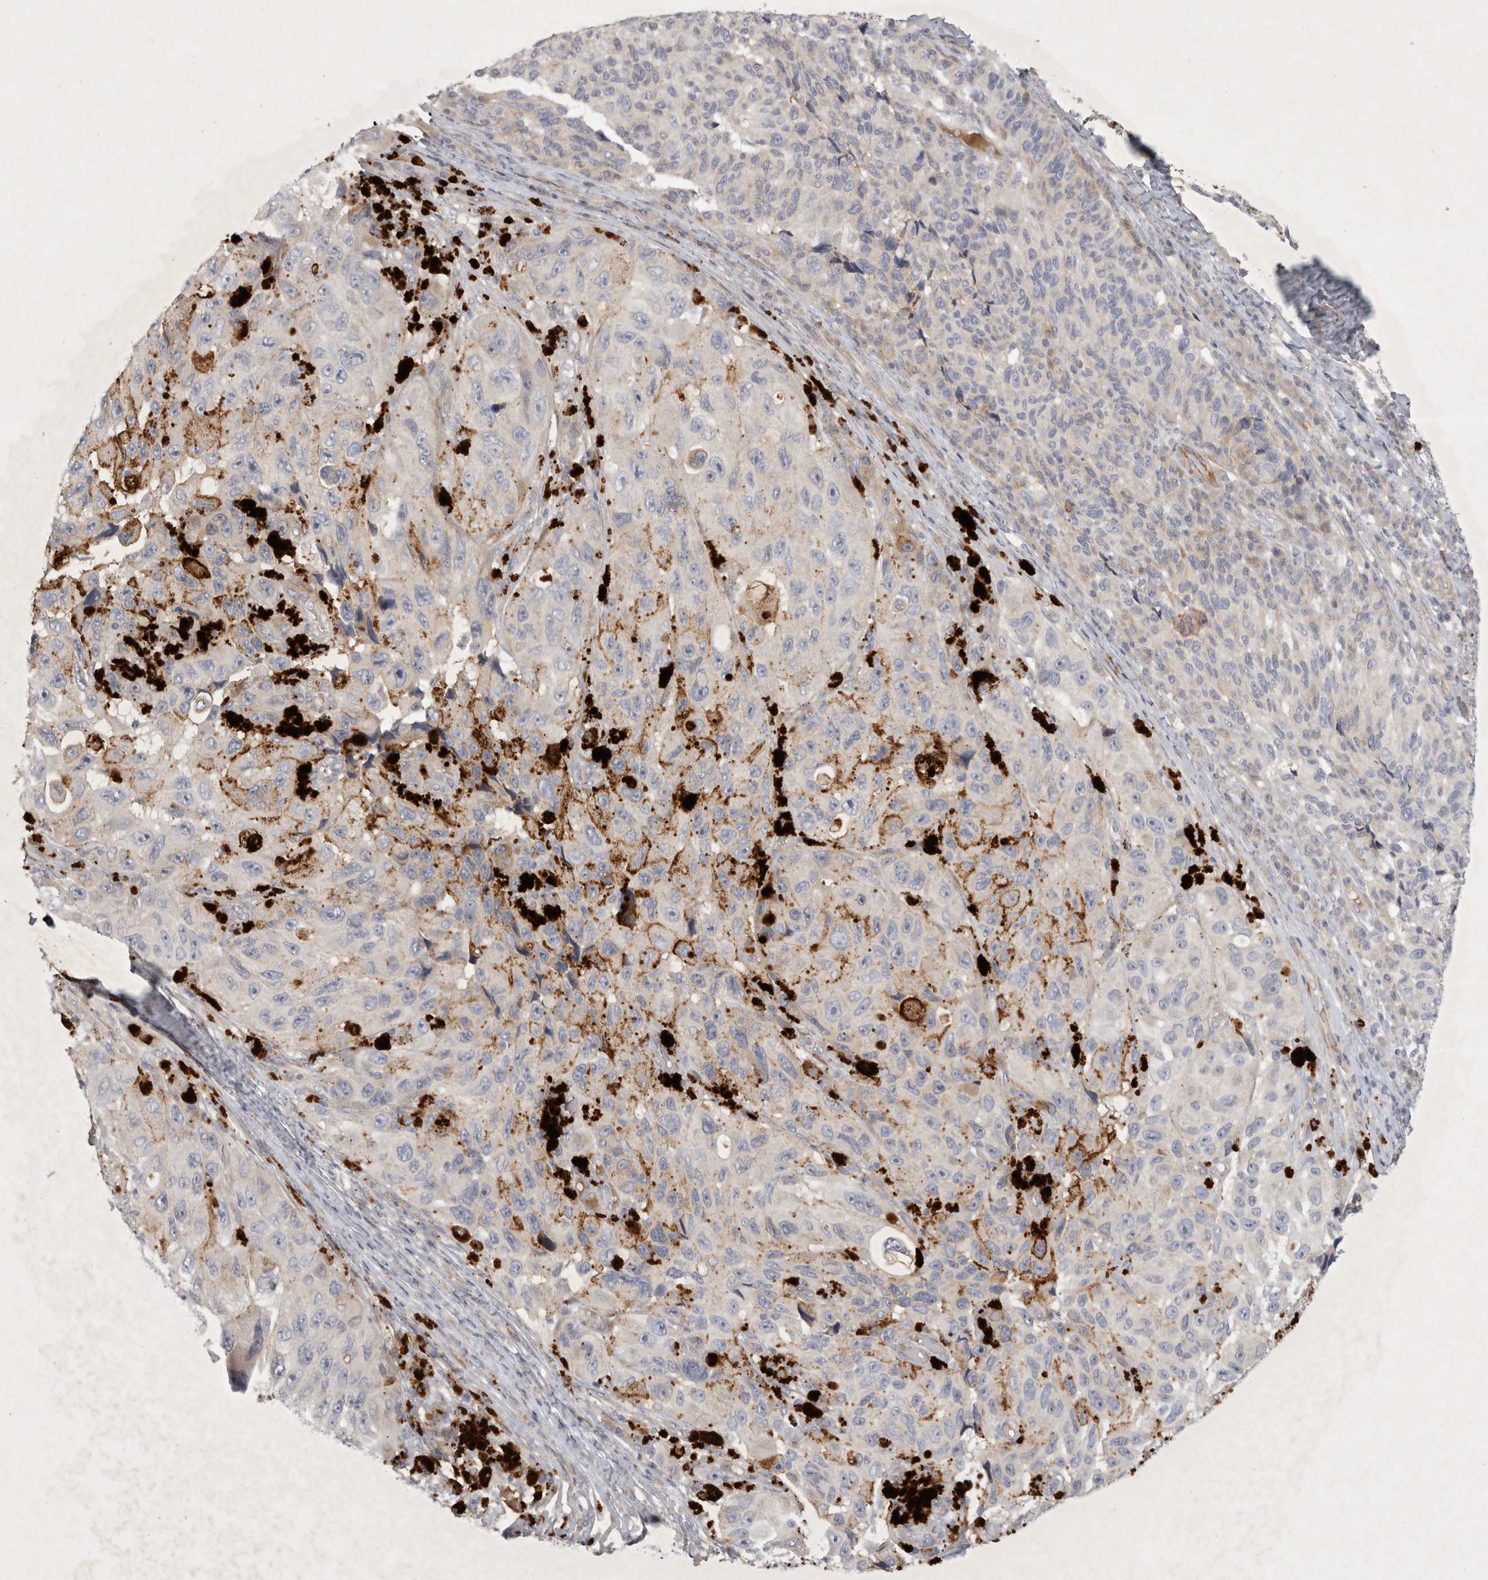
{"staining": {"intensity": "negative", "quantity": "none", "location": "none"}, "tissue": "melanoma", "cell_type": "Tumor cells", "image_type": "cancer", "snomed": [{"axis": "morphology", "description": "Malignant melanoma, NOS"}, {"axis": "topography", "description": "Skin"}], "caption": "Immunohistochemical staining of human malignant melanoma shows no significant expression in tumor cells. Brightfield microscopy of immunohistochemistry stained with DAB (3,3'-diaminobenzidine) (brown) and hematoxylin (blue), captured at high magnification.", "gene": "BZW2", "patient": {"sex": "female", "age": 73}}